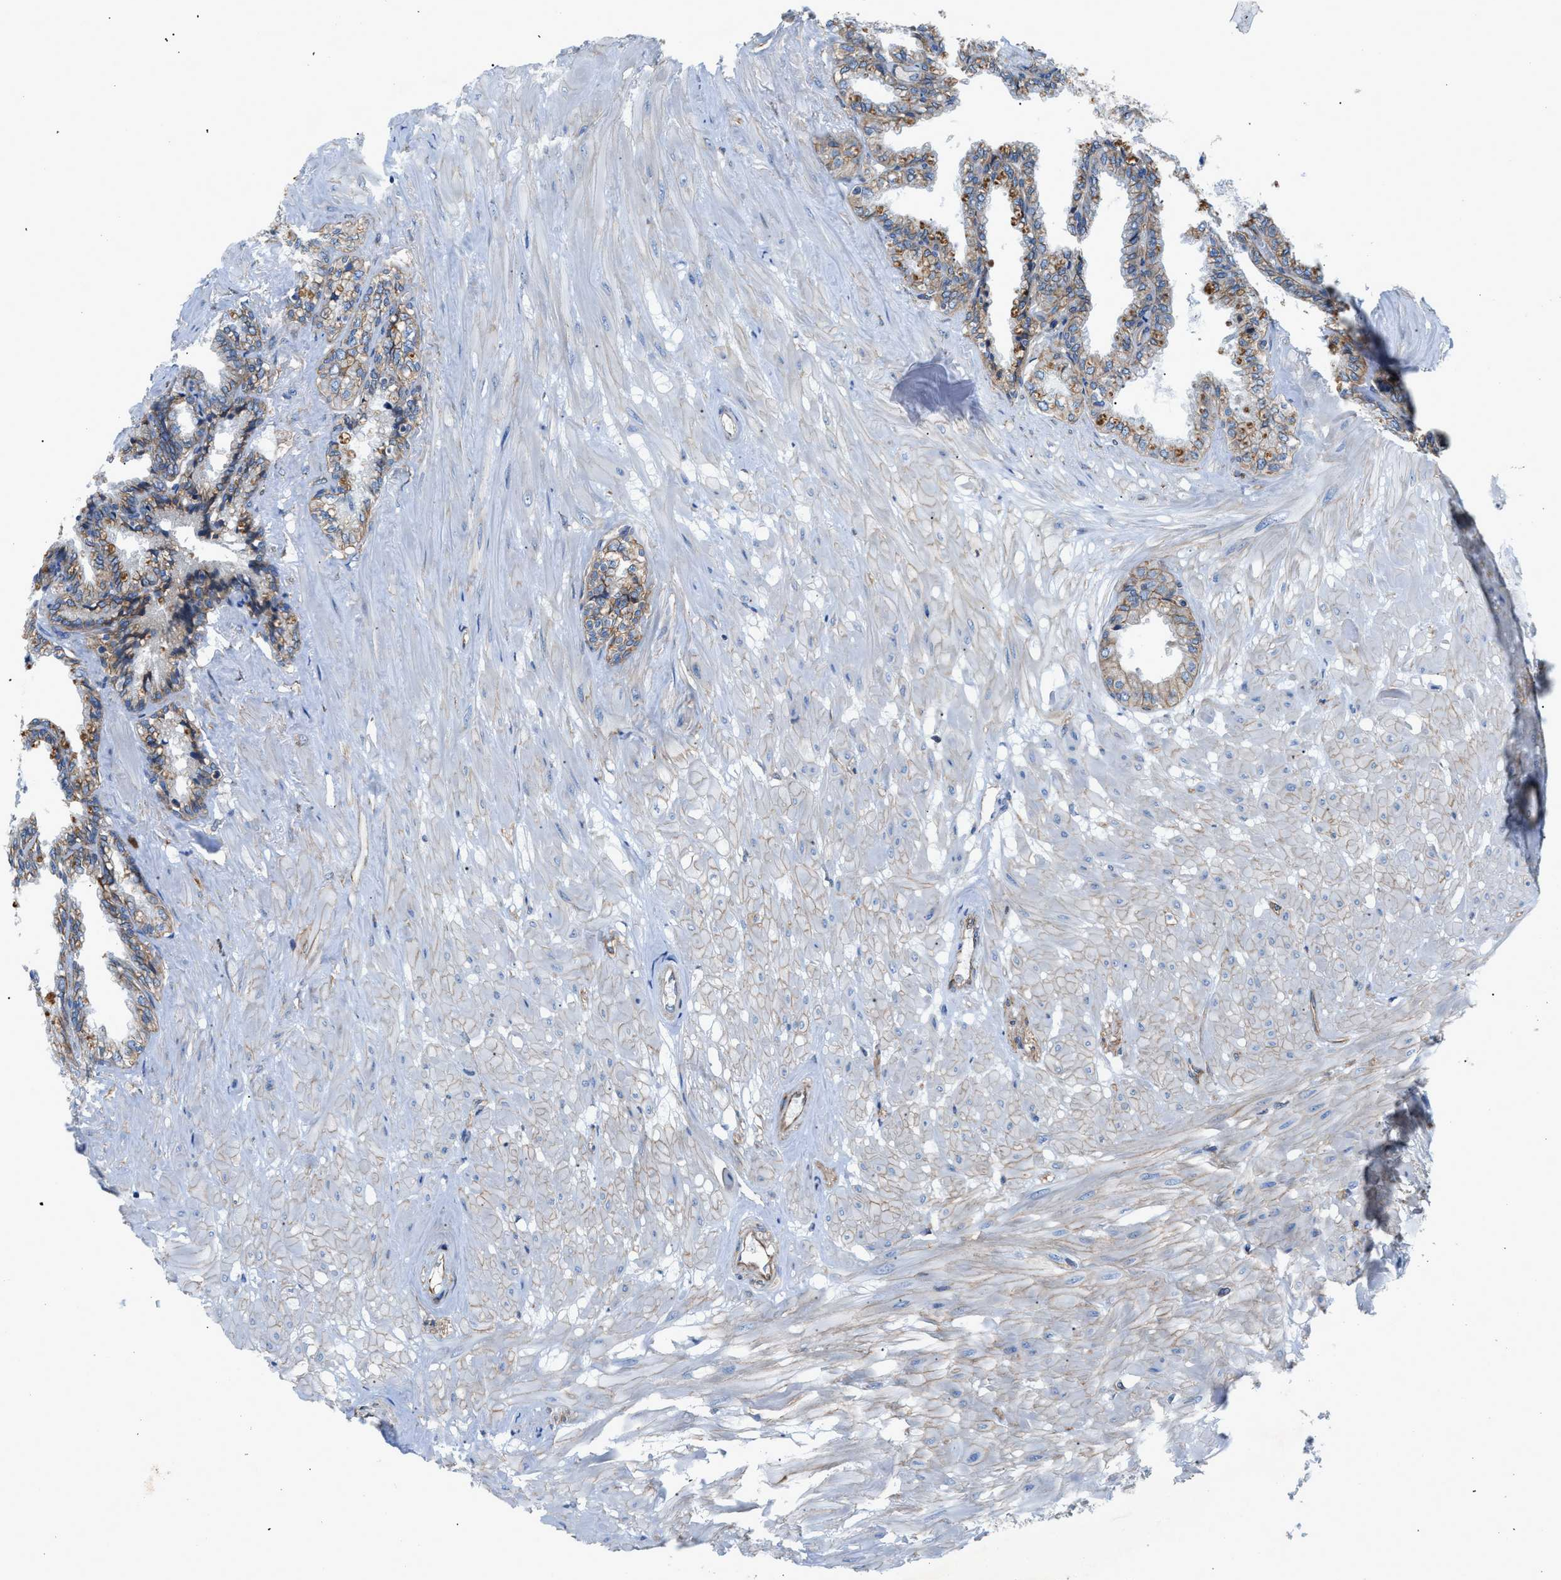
{"staining": {"intensity": "moderate", "quantity": "25%-75%", "location": "cytoplasmic/membranous"}, "tissue": "seminal vesicle", "cell_type": "Glandular cells", "image_type": "normal", "snomed": [{"axis": "morphology", "description": "Normal tissue, NOS"}, {"axis": "topography", "description": "Seminal veicle"}], "caption": "Protein analysis of normal seminal vesicle shows moderate cytoplasmic/membranous staining in about 25%-75% of glandular cells. The protein is shown in brown color, while the nuclei are stained blue.", "gene": "DMAC1", "patient": {"sex": "male", "age": 46}}